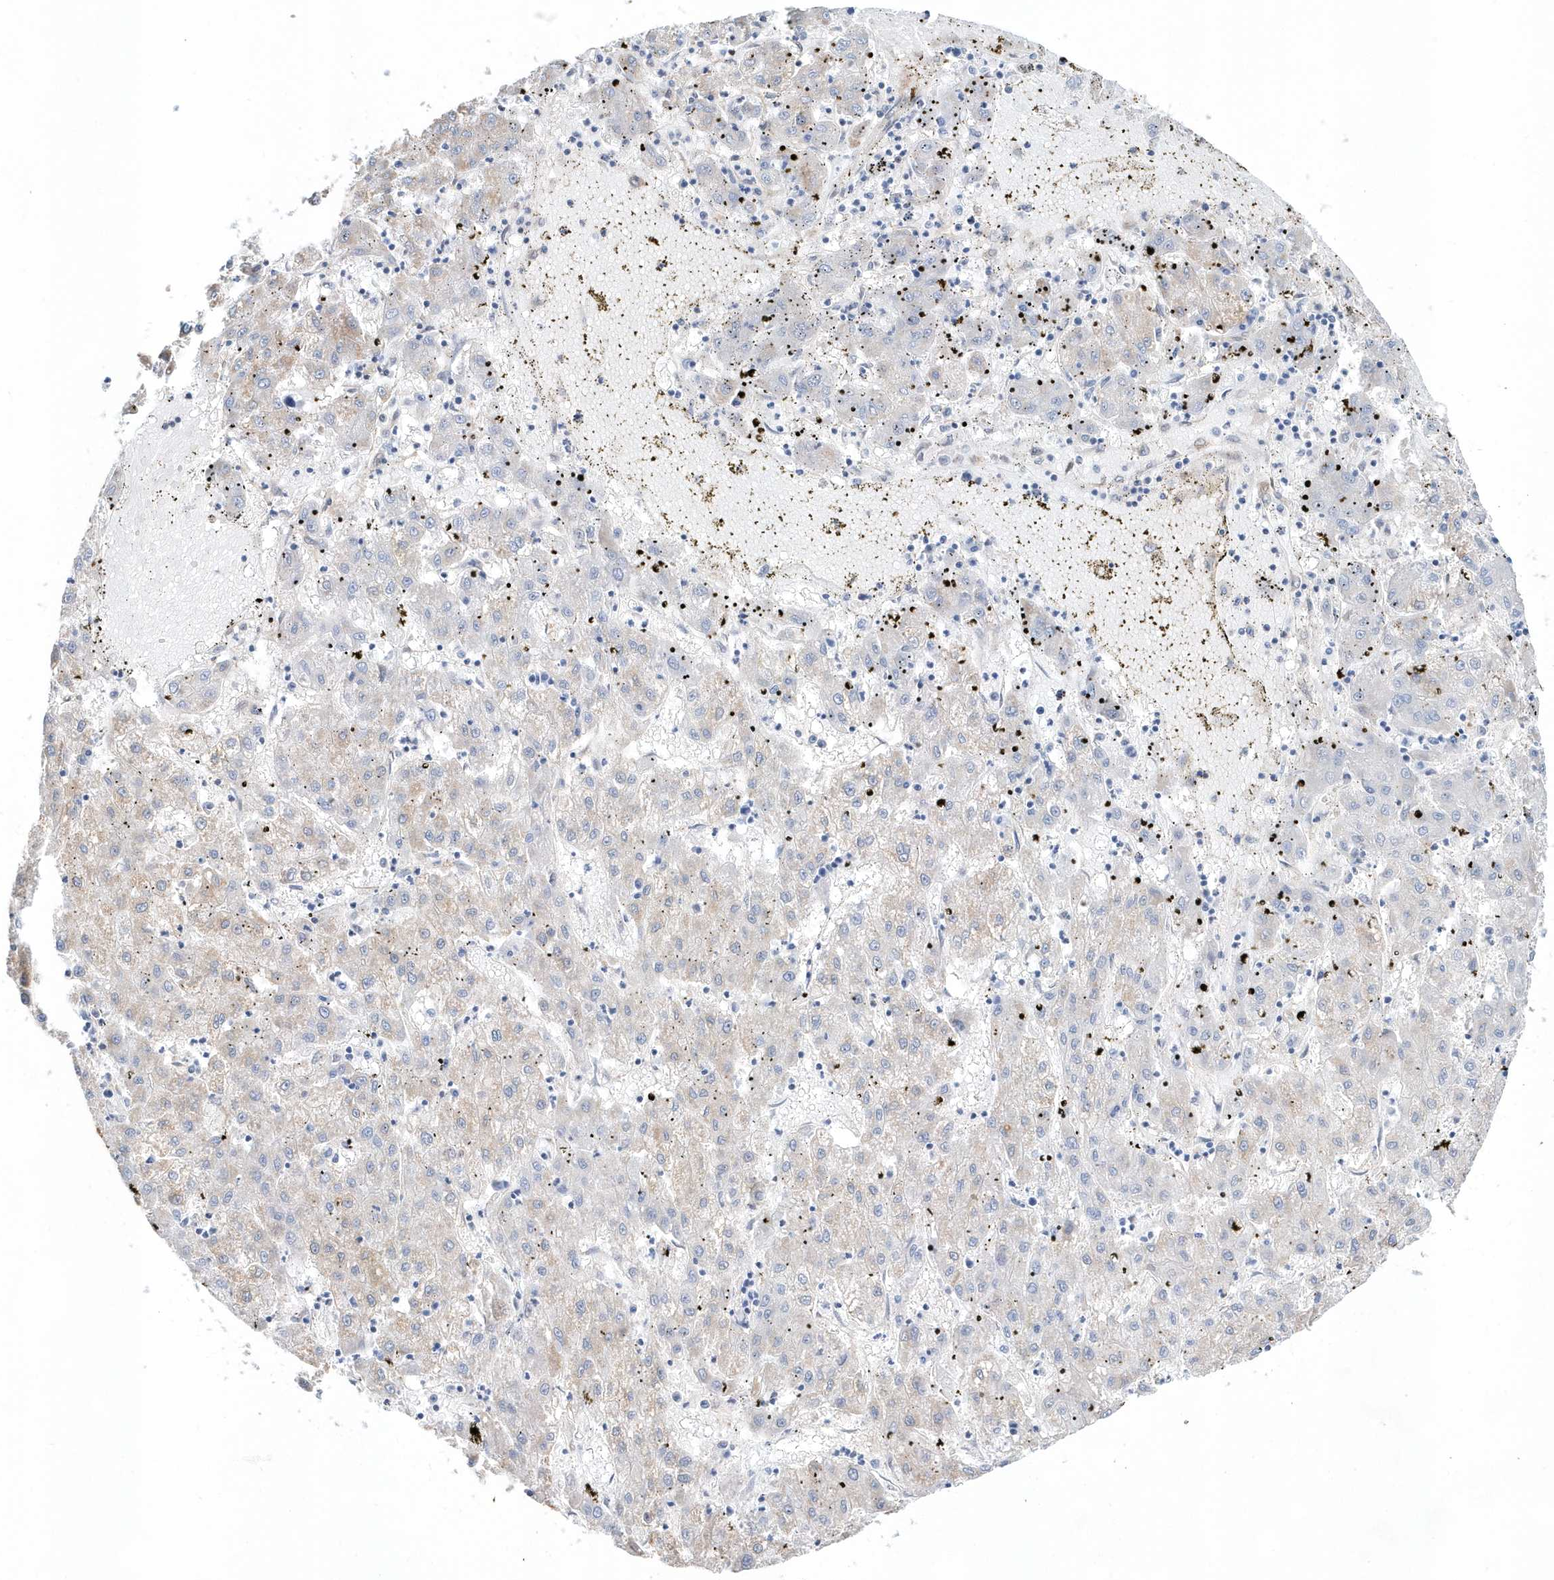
{"staining": {"intensity": "negative", "quantity": "none", "location": "none"}, "tissue": "liver cancer", "cell_type": "Tumor cells", "image_type": "cancer", "snomed": [{"axis": "morphology", "description": "Carcinoma, Hepatocellular, NOS"}, {"axis": "topography", "description": "Liver"}], "caption": "IHC of liver hepatocellular carcinoma demonstrates no positivity in tumor cells. The staining was performed using DAB to visualize the protein expression in brown, while the nuclei were stained in blue with hematoxylin (Magnification: 20x).", "gene": "BDH2", "patient": {"sex": "male", "age": 72}}